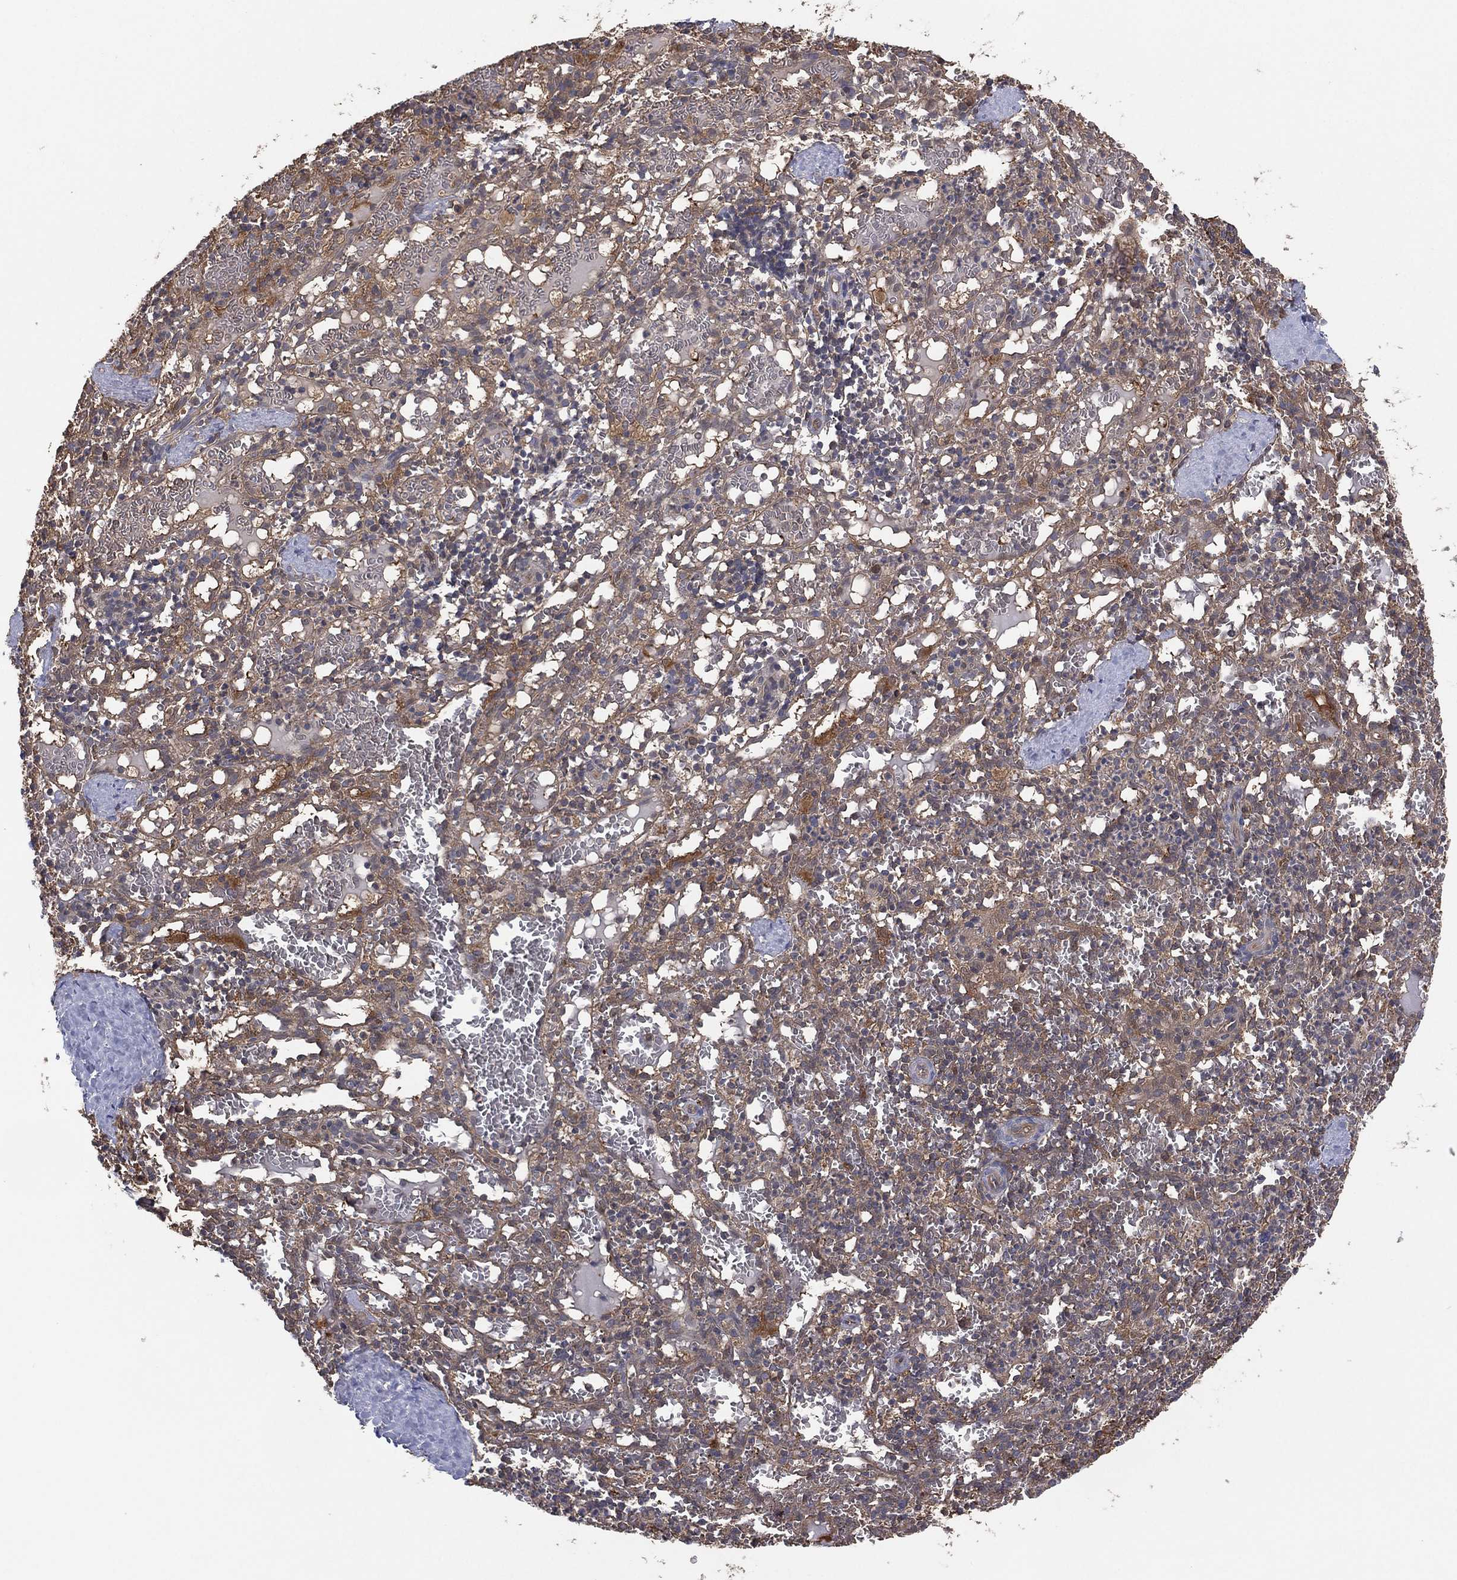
{"staining": {"intensity": "moderate", "quantity": "25%-75%", "location": "cytoplasmic/membranous"}, "tissue": "spleen", "cell_type": "Cells in red pulp", "image_type": "normal", "snomed": [{"axis": "morphology", "description": "Normal tissue, NOS"}, {"axis": "topography", "description": "Spleen"}], "caption": "There is medium levels of moderate cytoplasmic/membranous expression in cells in red pulp of benign spleen, as demonstrated by immunohistochemical staining (brown color).", "gene": "PSMG4", "patient": {"sex": "male", "age": 11}}